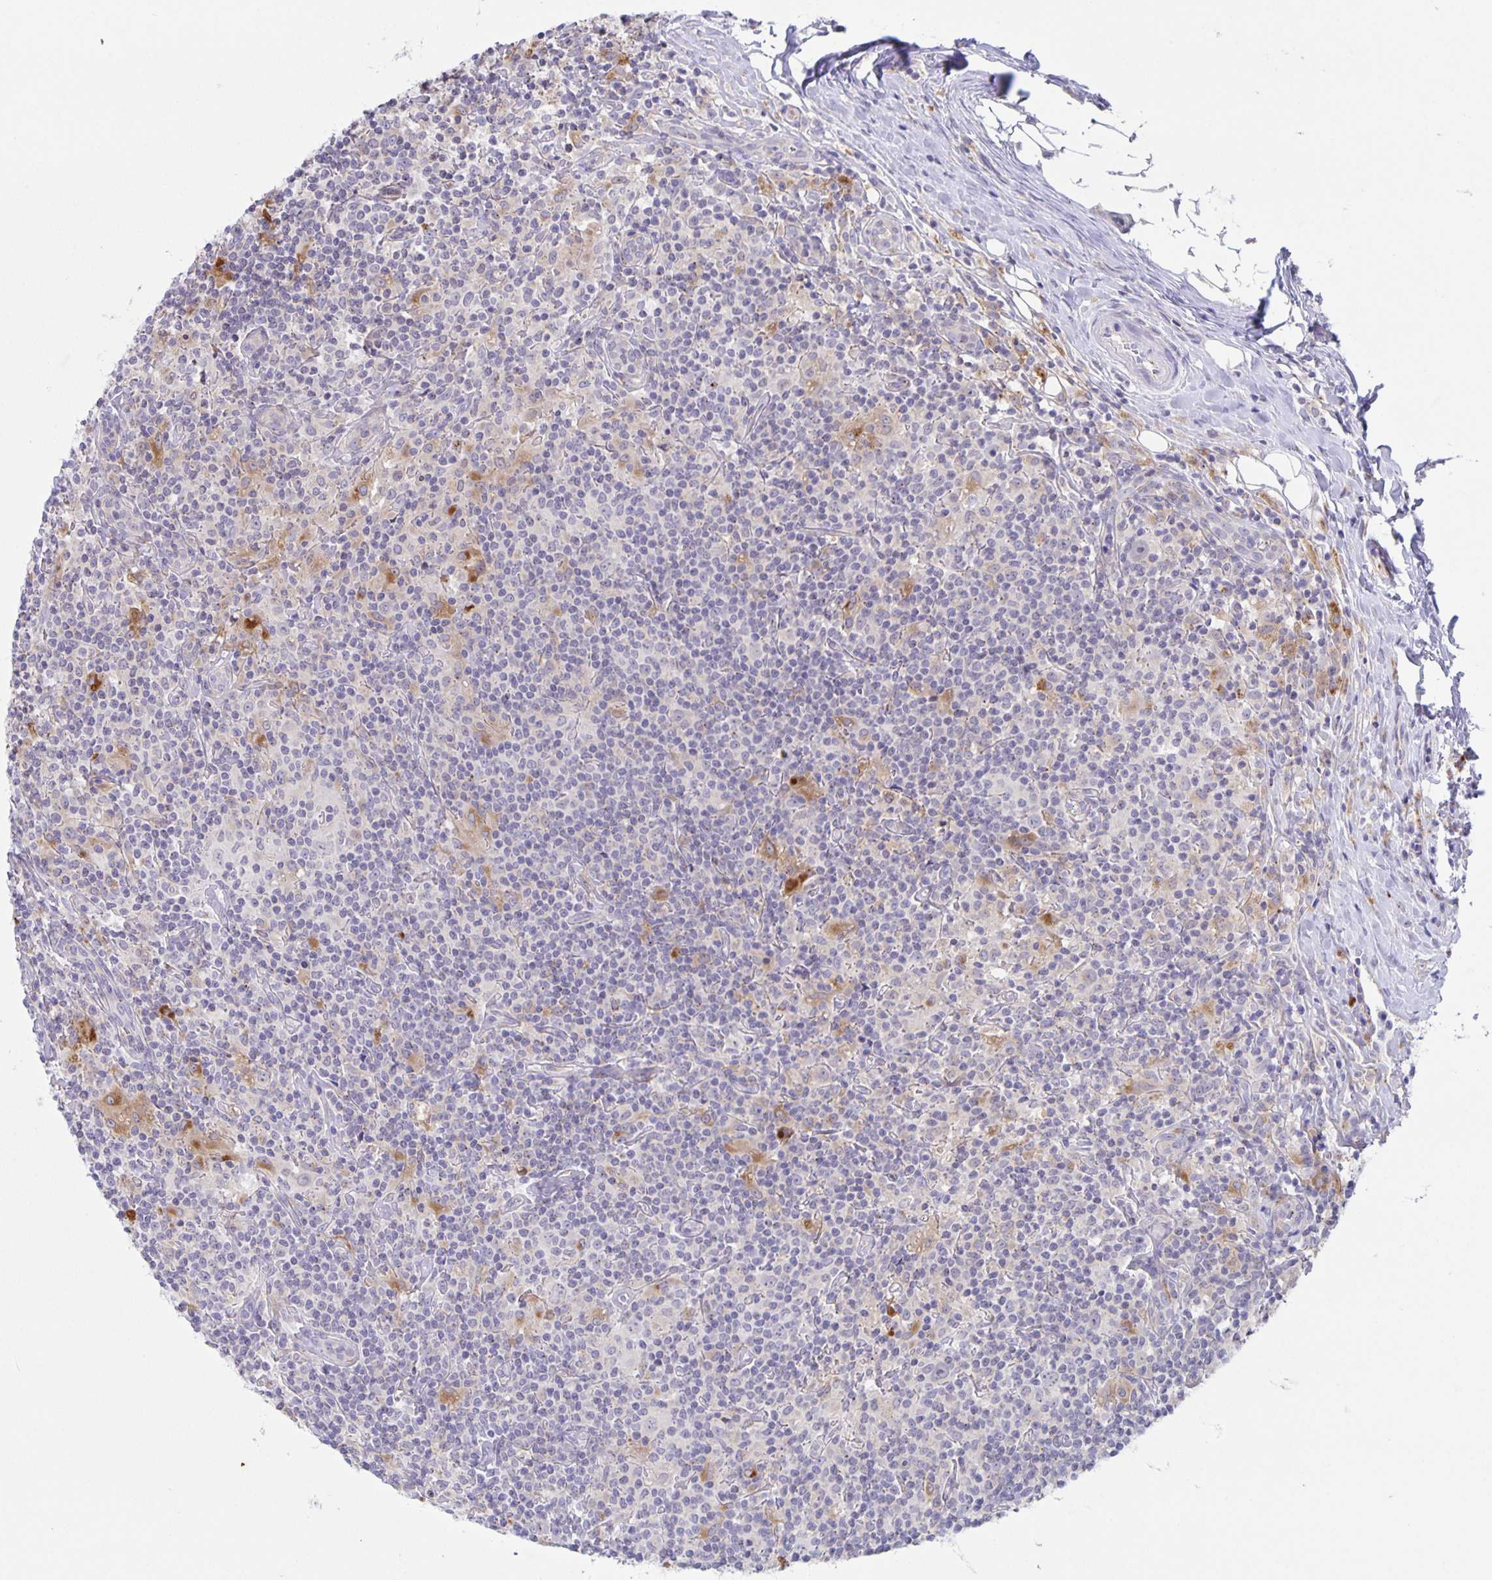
{"staining": {"intensity": "negative", "quantity": "none", "location": "none"}, "tissue": "lymphoma", "cell_type": "Tumor cells", "image_type": "cancer", "snomed": [{"axis": "morphology", "description": "Hodgkin's disease, NOS"}, {"axis": "morphology", "description": "Hodgkin's lymphoma, nodular sclerosis"}, {"axis": "topography", "description": "Lymph node"}], "caption": "IHC micrograph of Hodgkin's lymphoma, nodular sclerosis stained for a protein (brown), which demonstrates no expression in tumor cells.", "gene": "LIPA", "patient": {"sex": "female", "age": 10}}